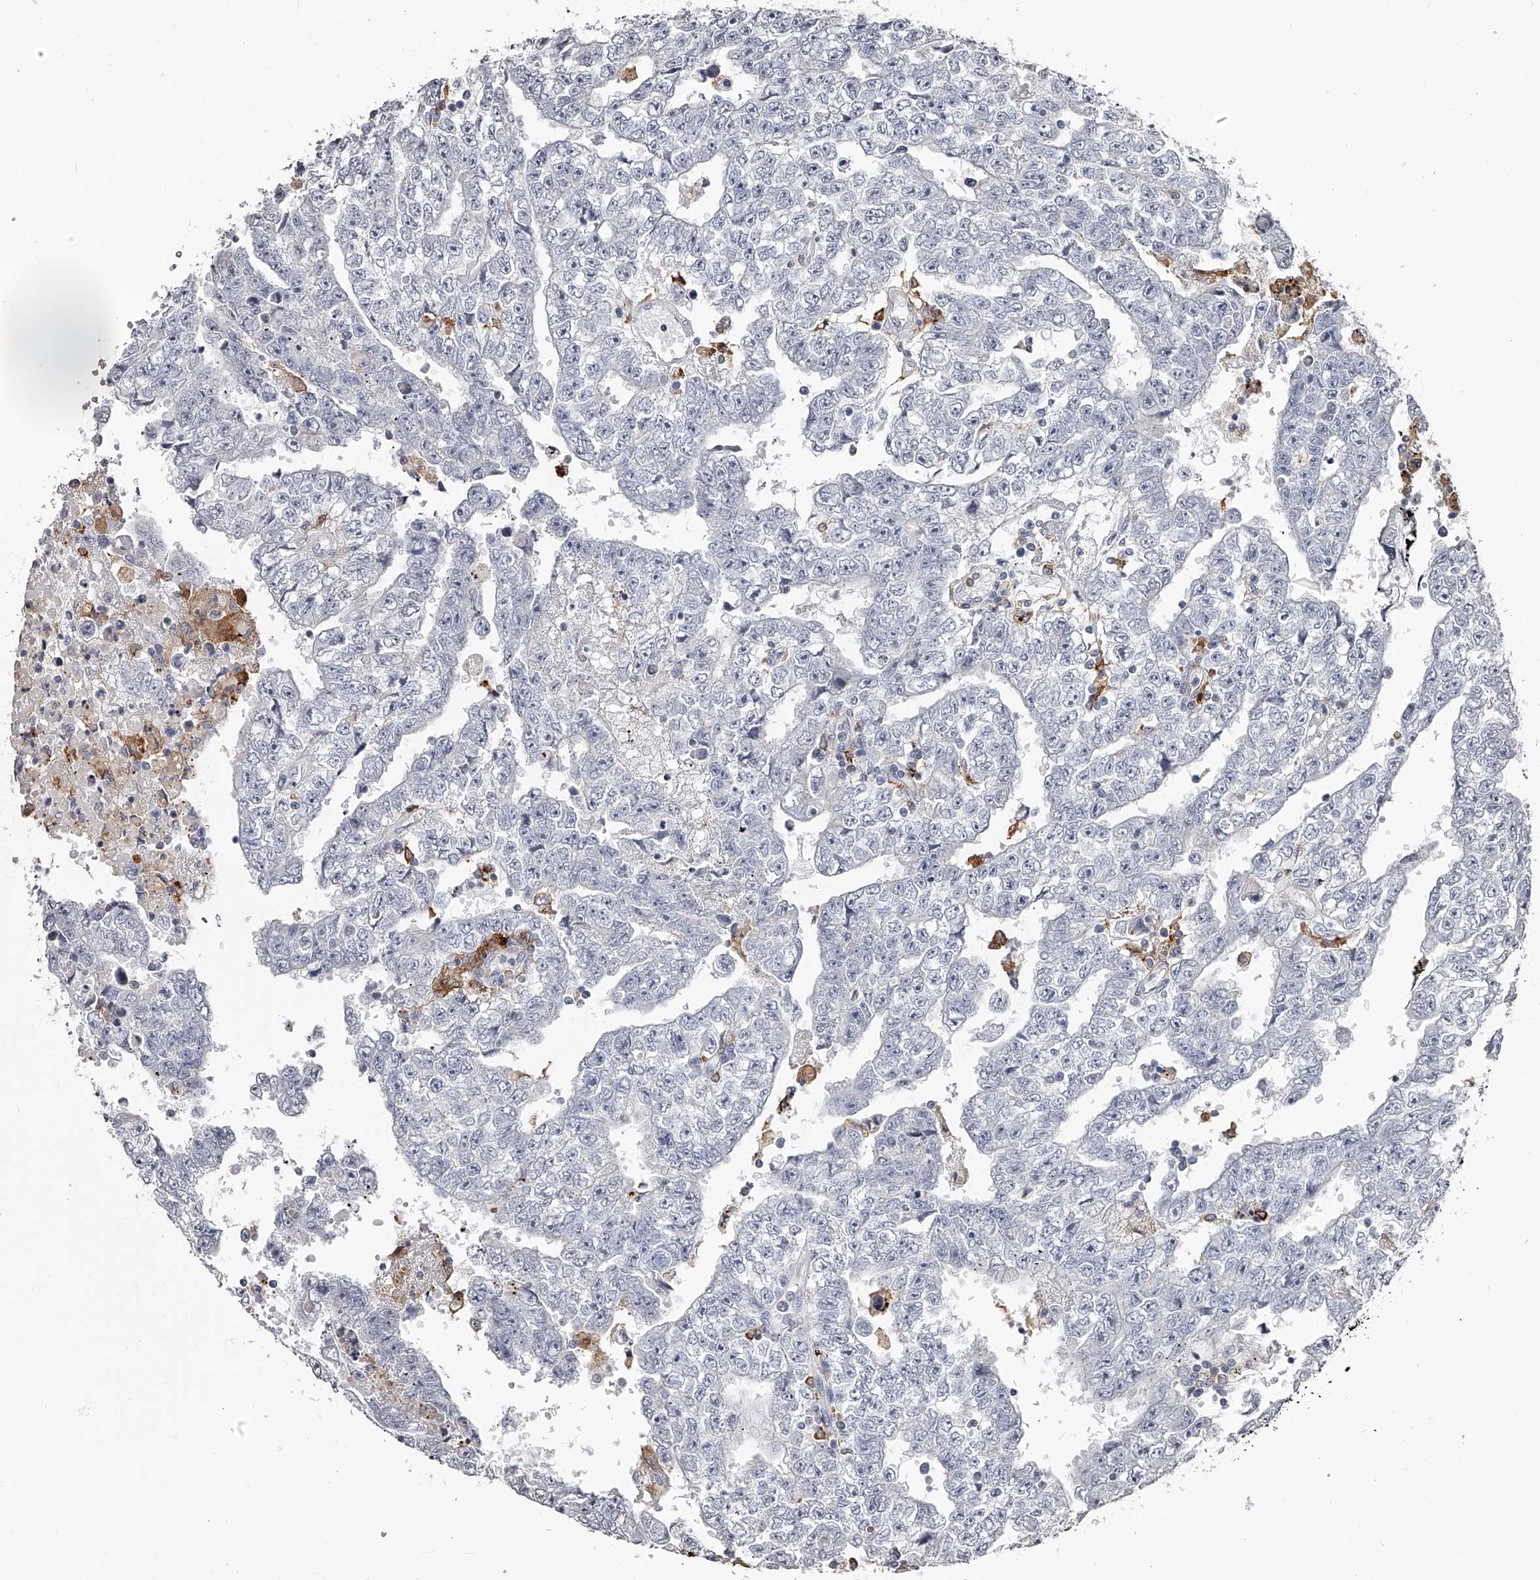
{"staining": {"intensity": "negative", "quantity": "none", "location": "none"}, "tissue": "testis cancer", "cell_type": "Tumor cells", "image_type": "cancer", "snomed": [{"axis": "morphology", "description": "Carcinoma, Embryonal, NOS"}, {"axis": "topography", "description": "Testis"}], "caption": "DAB immunohistochemical staining of human testis cancer exhibits no significant positivity in tumor cells.", "gene": "PACSIN1", "patient": {"sex": "male", "age": 25}}